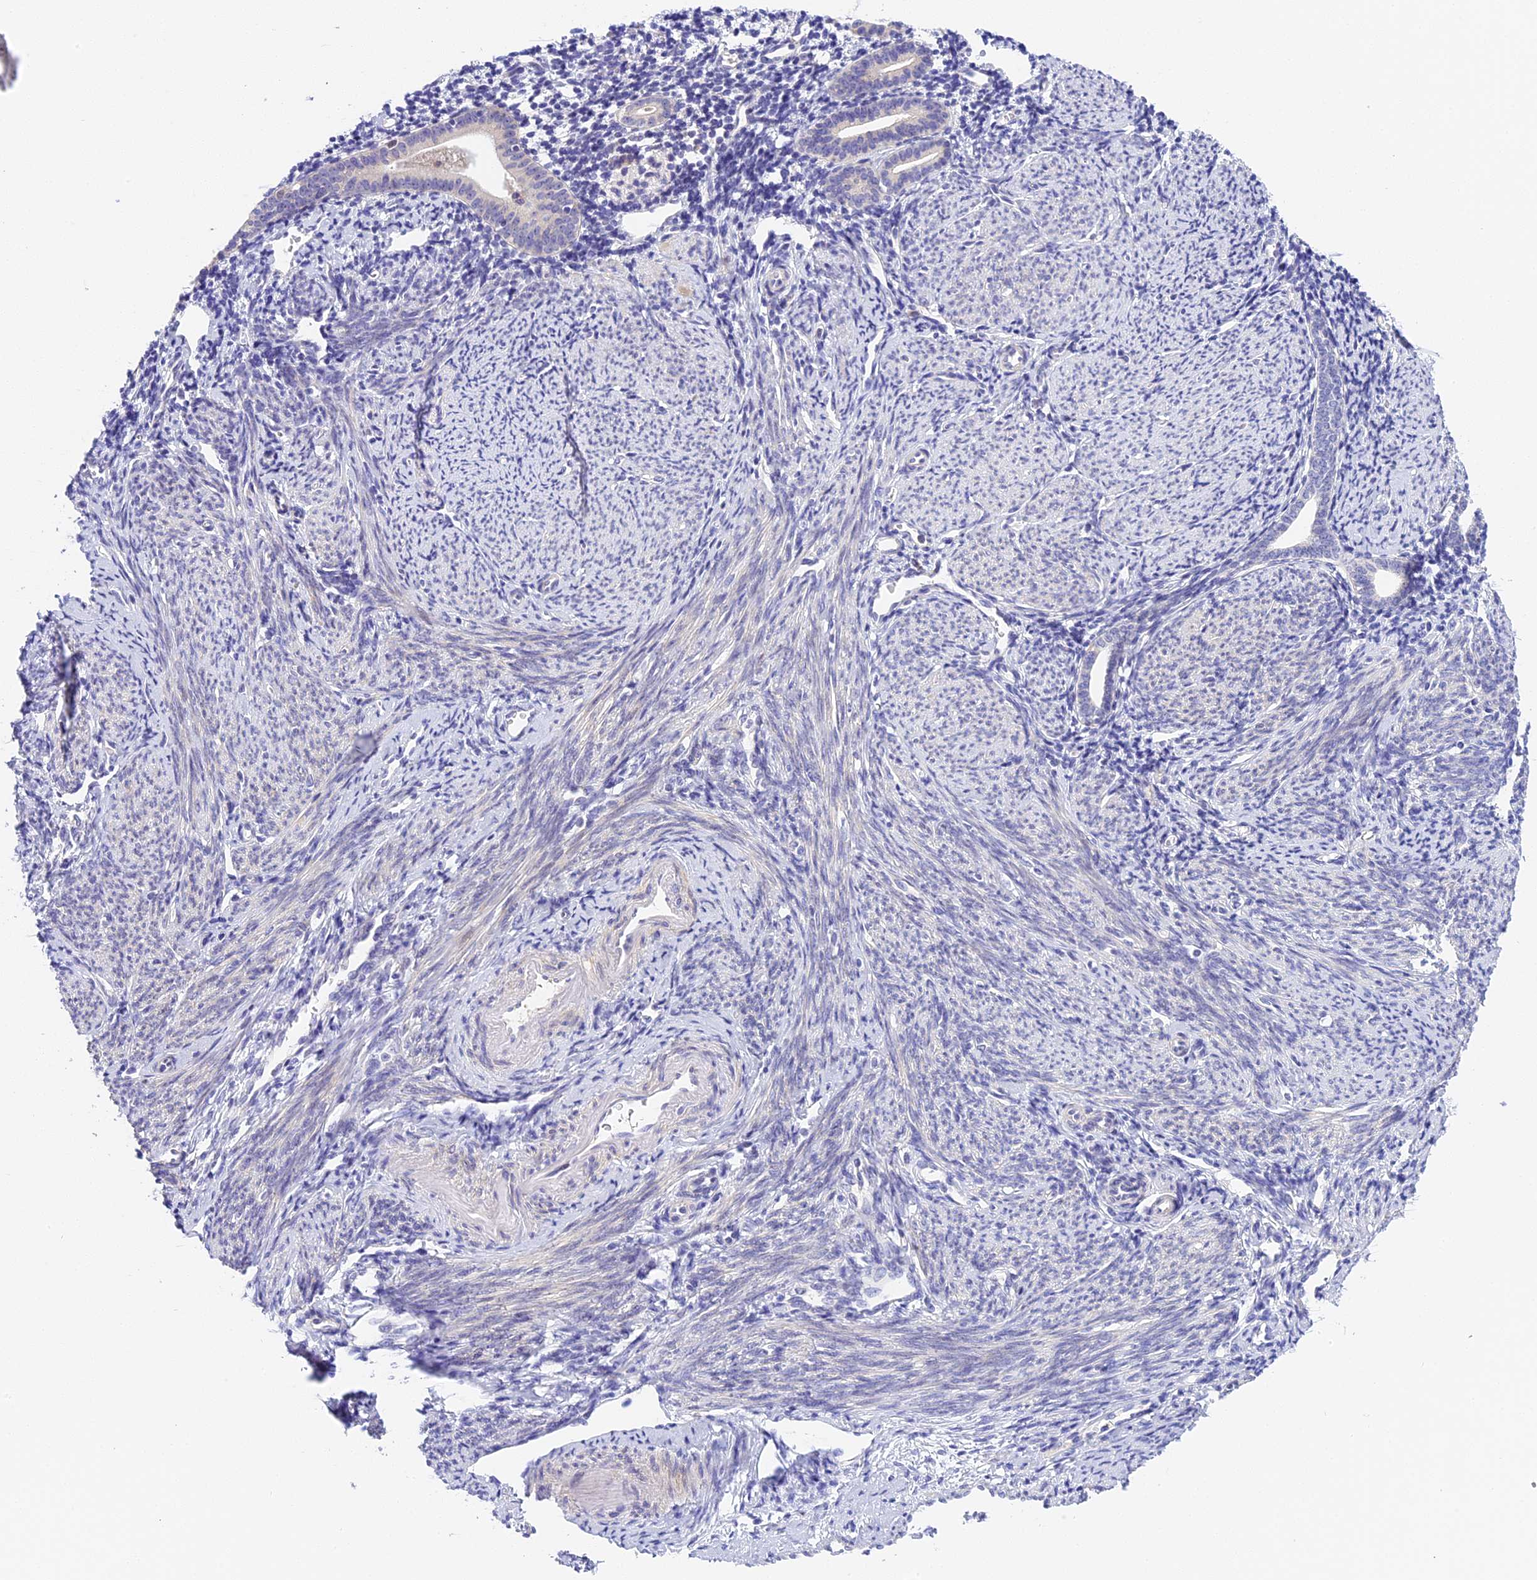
{"staining": {"intensity": "negative", "quantity": "none", "location": "none"}, "tissue": "endometrium", "cell_type": "Cells in endometrial stroma", "image_type": "normal", "snomed": [{"axis": "morphology", "description": "Normal tissue, NOS"}, {"axis": "topography", "description": "Endometrium"}], "caption": "Image shows no significant protein positivity in cells in endometrial stroma of benign endometrium. (Stains: DAB (3,3'-diaminobenzidine) IHC with hematoxylin counter stain, Microscopy: brightfield microscopy at high magnification).", "gene": "RAD51", "patient": {"sex": "female", "age": 56}}